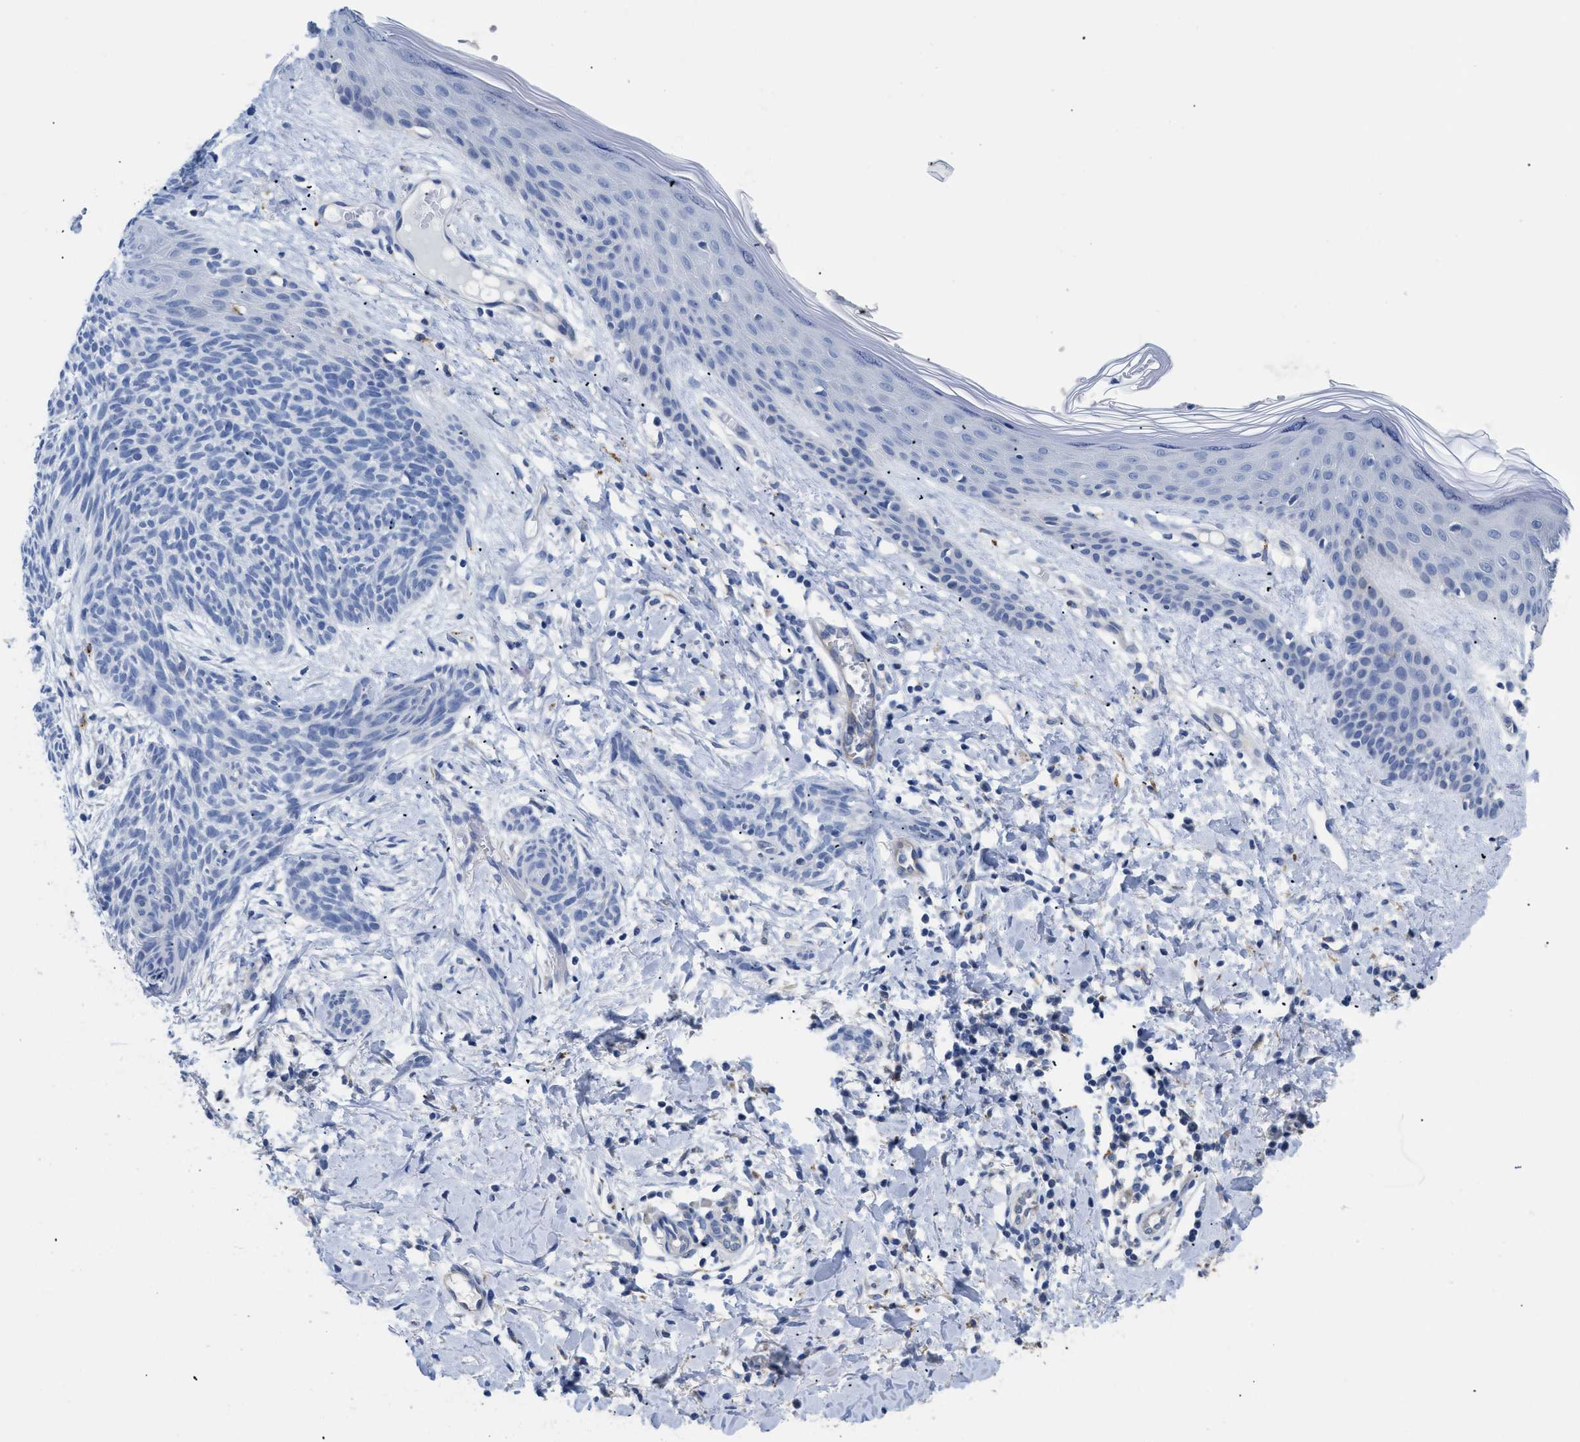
{"staining": {"intensity": "negative", "quantity": "none", "location": "none"}, "tissue": "skin cancer", "cell_type": "Tumor cells", "image_type": "cancer", "snomed": [{"axis": "morphology", "description": "Basal cell carcinoma"}, {"axis": "topography", "description": "Skin"}], "caption": "Photomicrograph shows no protein staining in tumor cells of skin basal cell carcinoma tissue. (DAB (3,3'-diaminobenzidine) immunohistochemistry (IHC) visualized using brightfield microscopy, high magnification).", "gene": "APOBEC2", "patient": {"sex": "female", "age": 59}}